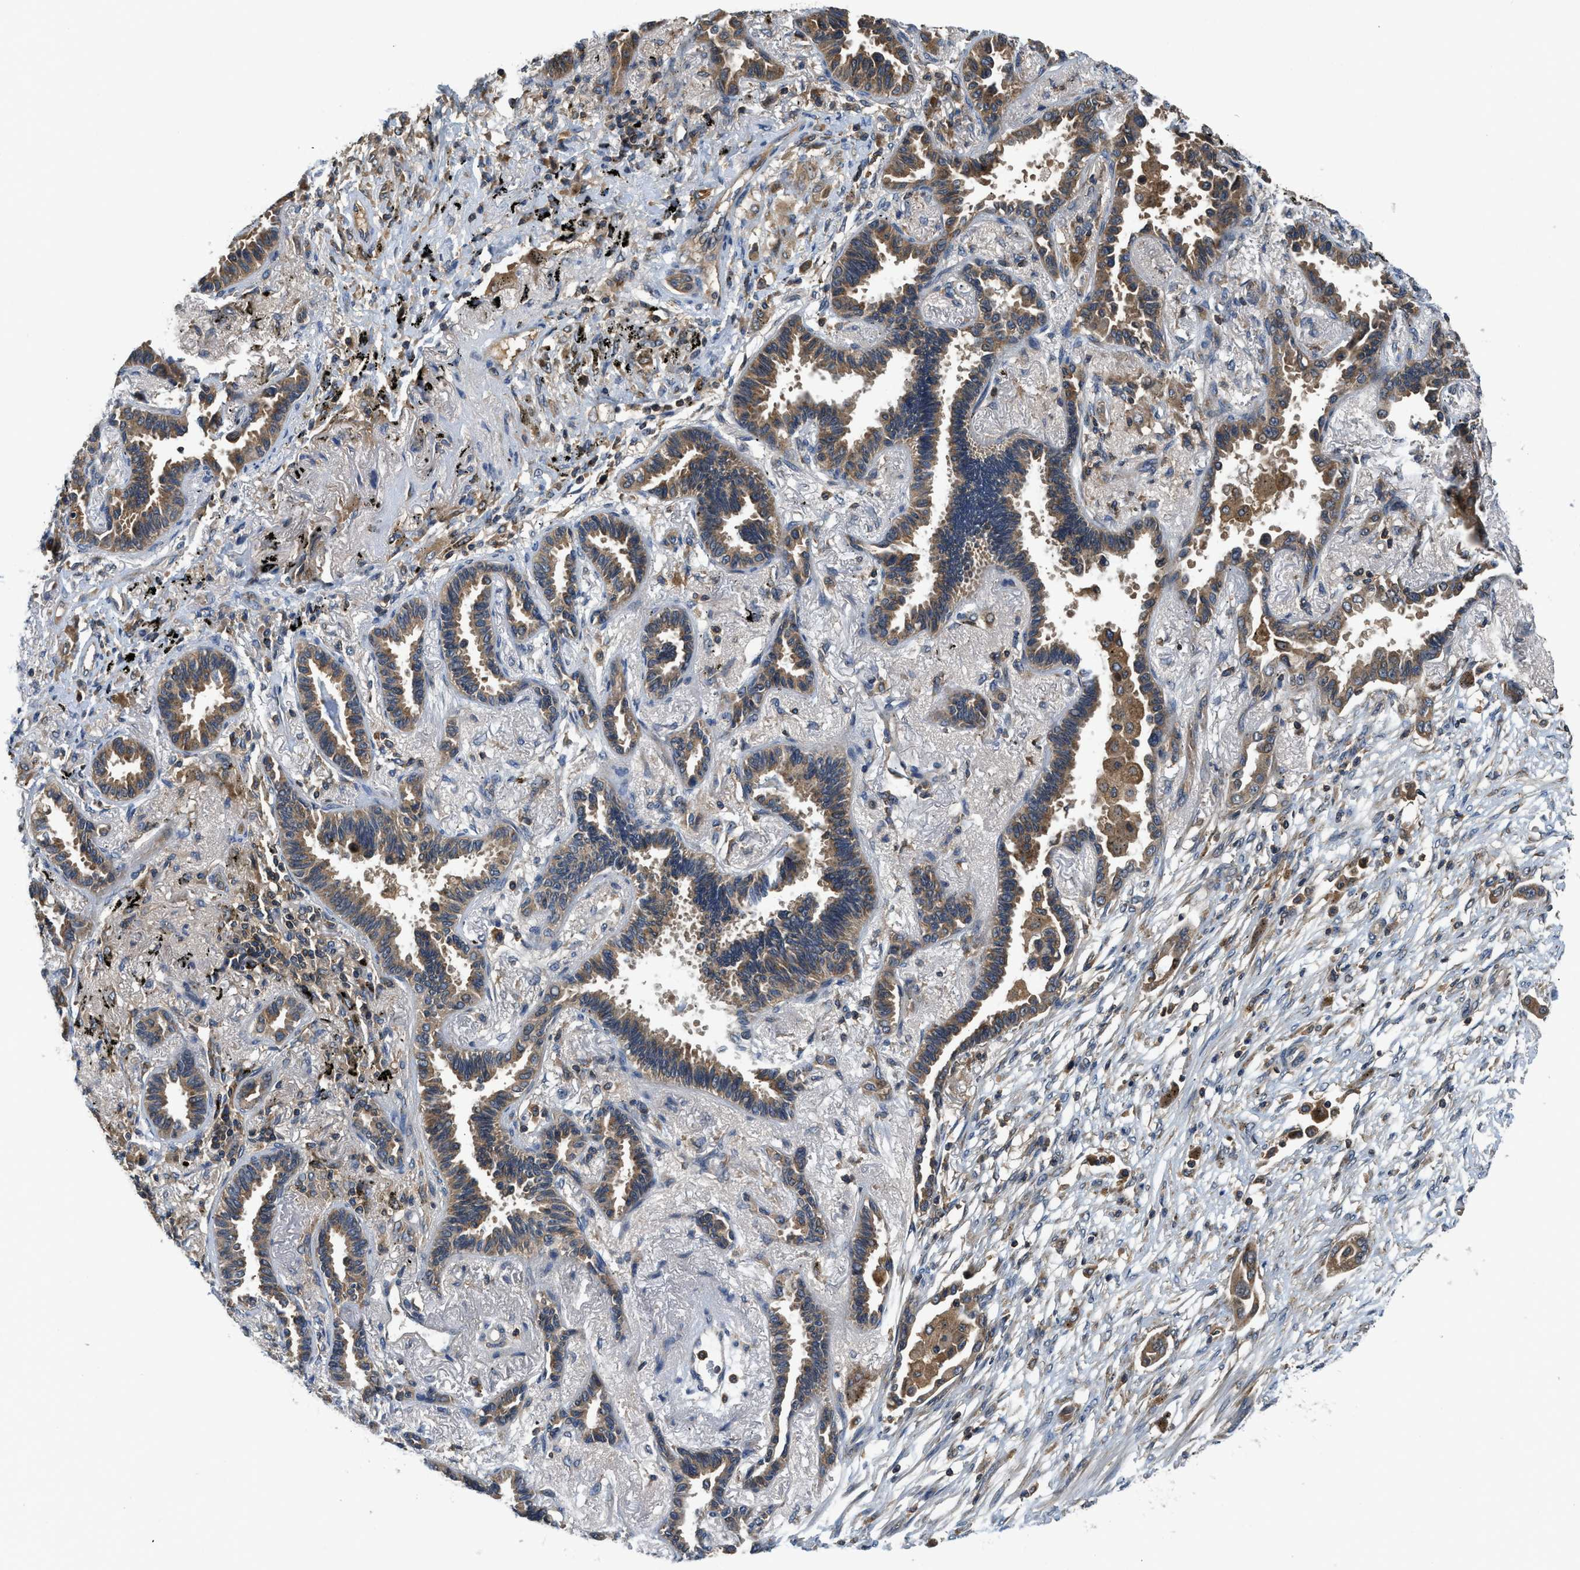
{"staining": {"intensity": "moderate", "quantity": ">75%", "location": "cytoplasmic/membranous"}, "tissue": "lung cancer", "cell_type": "Tumor cells", "image_type": "cancer", "snomed": [{"axis": "morphology", "description": "Adenocarcinoma, NOS"}, {"axis": "topography", "description": "Lung"}], "caption": "Immunohistochemical staining of lung cancer reveals medium levels of moderate cytoplasmic/membranous protein expression in about >75% of tumor cells.", "gene": "PAFAH2", "patient": {"sex": "male", "age": 59}}